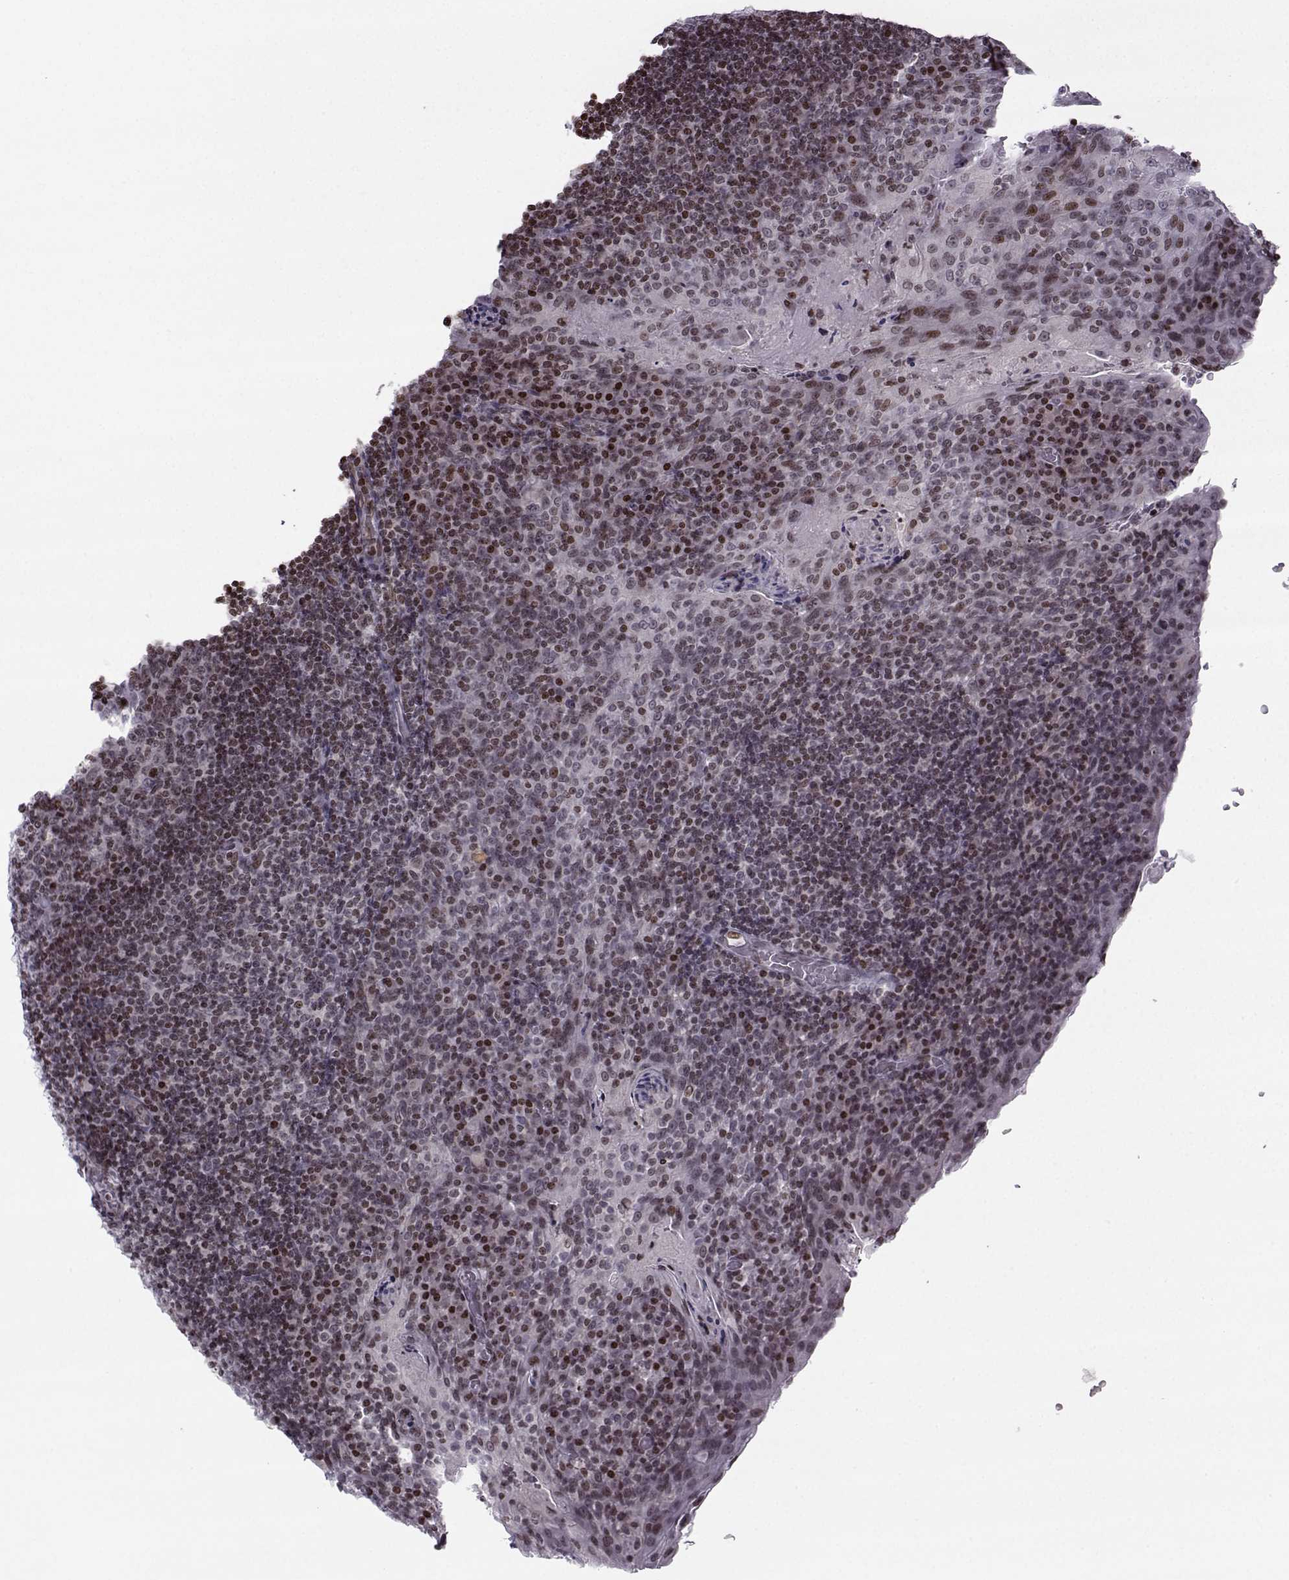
{"staining": {"intensity": "moderate", "quantity": "<25%", "location": "nuclear"}, "tissue": "tonsil", "cell_type": "Germinal center cells", "image_type": "normal", "snomed": [{"axis": "morphology", "description": "Normal tissue, NOS"}, {"axis": "topography", "description": "Tonsil"}], "caption": "Moderate nuclear expression for a protein is seen in about <25% of germinal center cells of benign tonsil using immunohistochemistry.", "gene": "ZNF19", "patient": {"sex": "male", "age": 17}}